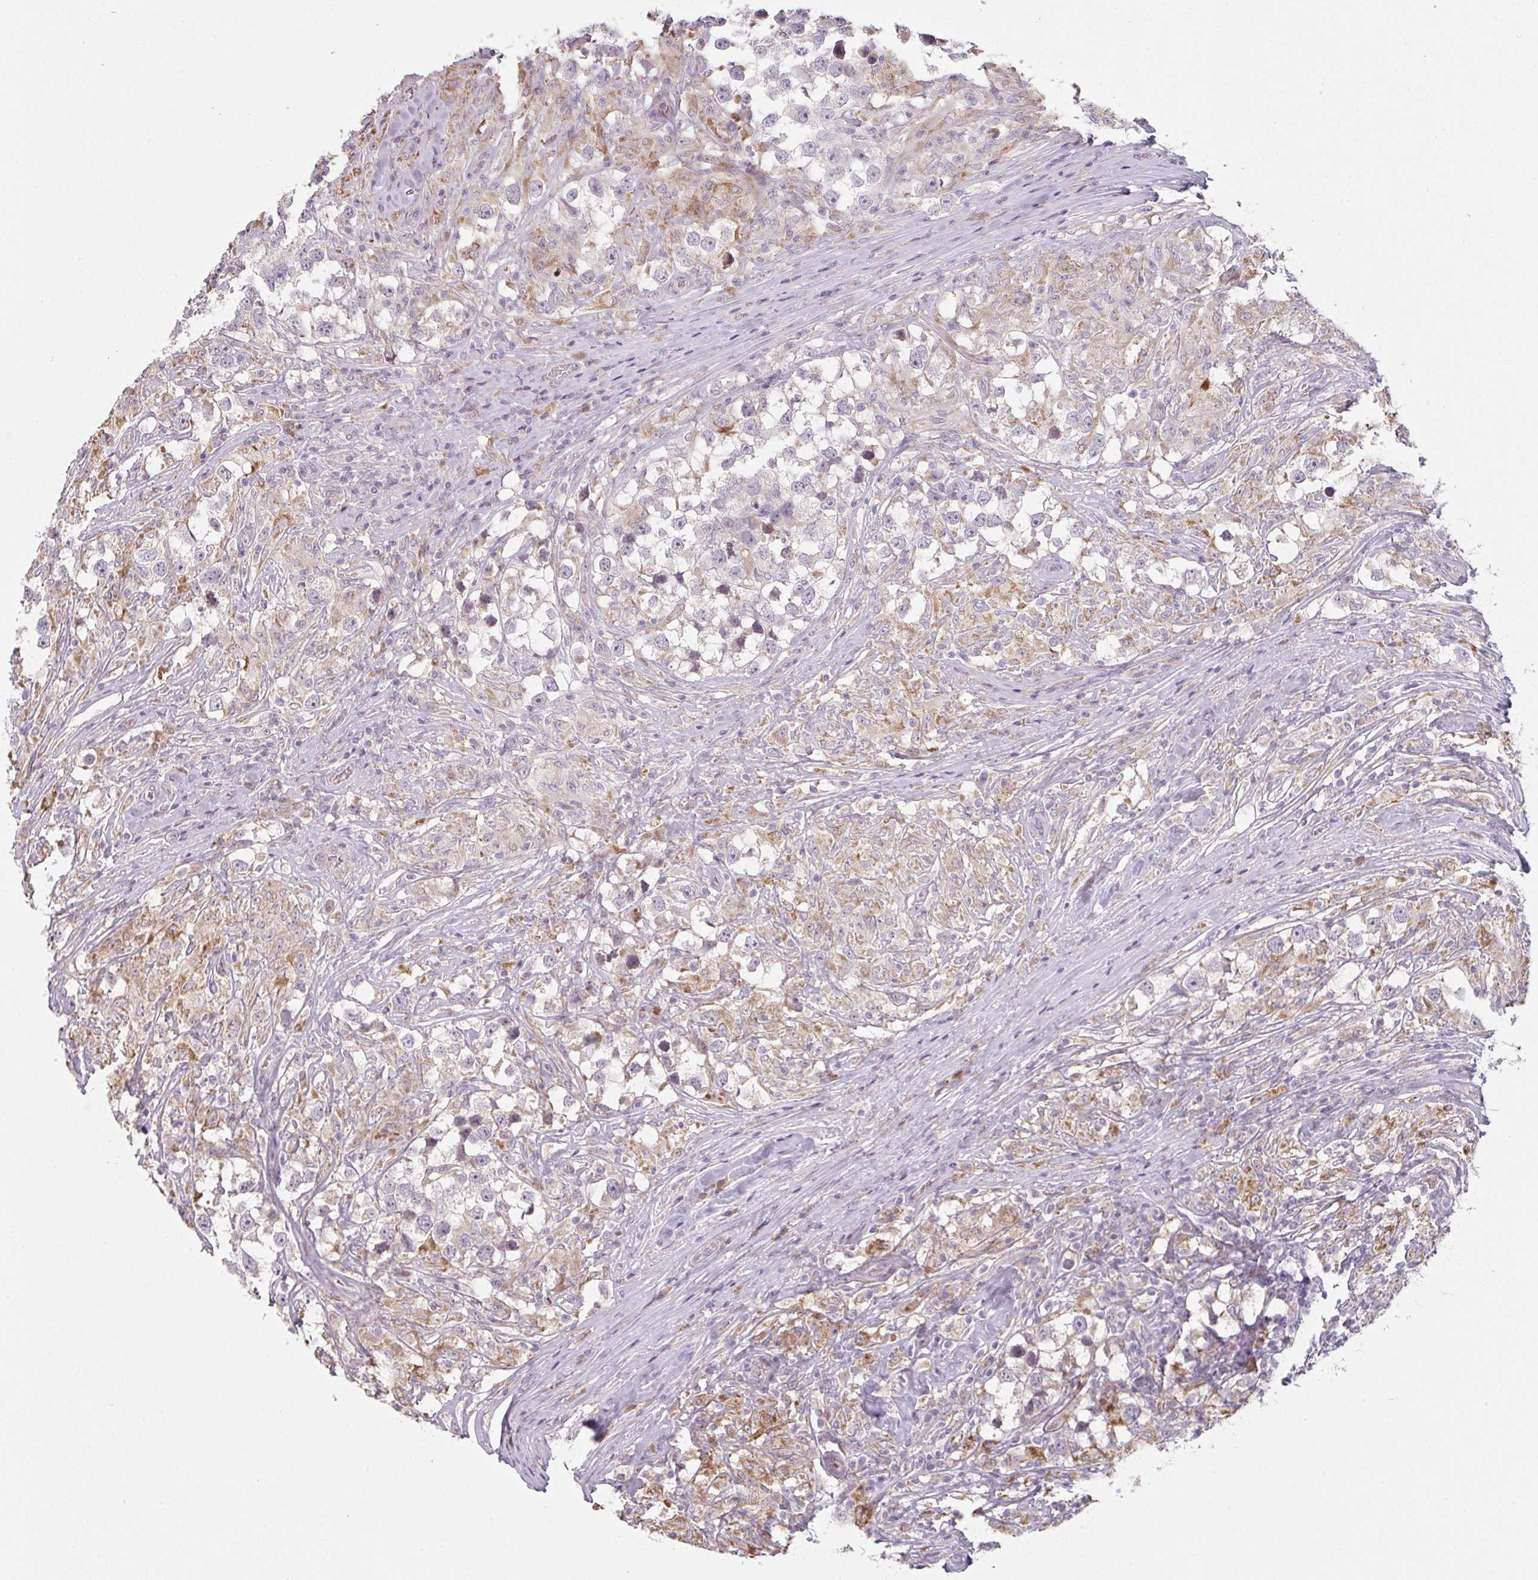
{"staining": {"intensity": "weak", "quantity": "<25%", "location": "cytoplasmic/membranous"}, "tissue": "testis cancer", "cell_type": "Tumor cells", "image_type": "cancer", "snomed": [{"axis": "morphology", "description": "Seminoma, NOS"}, {"axis": "topography", "description": "Testis"}], "caption": "This photomicrograph is of seminoma (testis) stained with immunohistochemistry (IHC) to label a protein in brown with the nuclei are counter-stained blue. There is no staining in tumor cells. (DAB IHC, high magnification).", "gene": "TMEM237", "patient": {"sex": "male", "age": 46}}